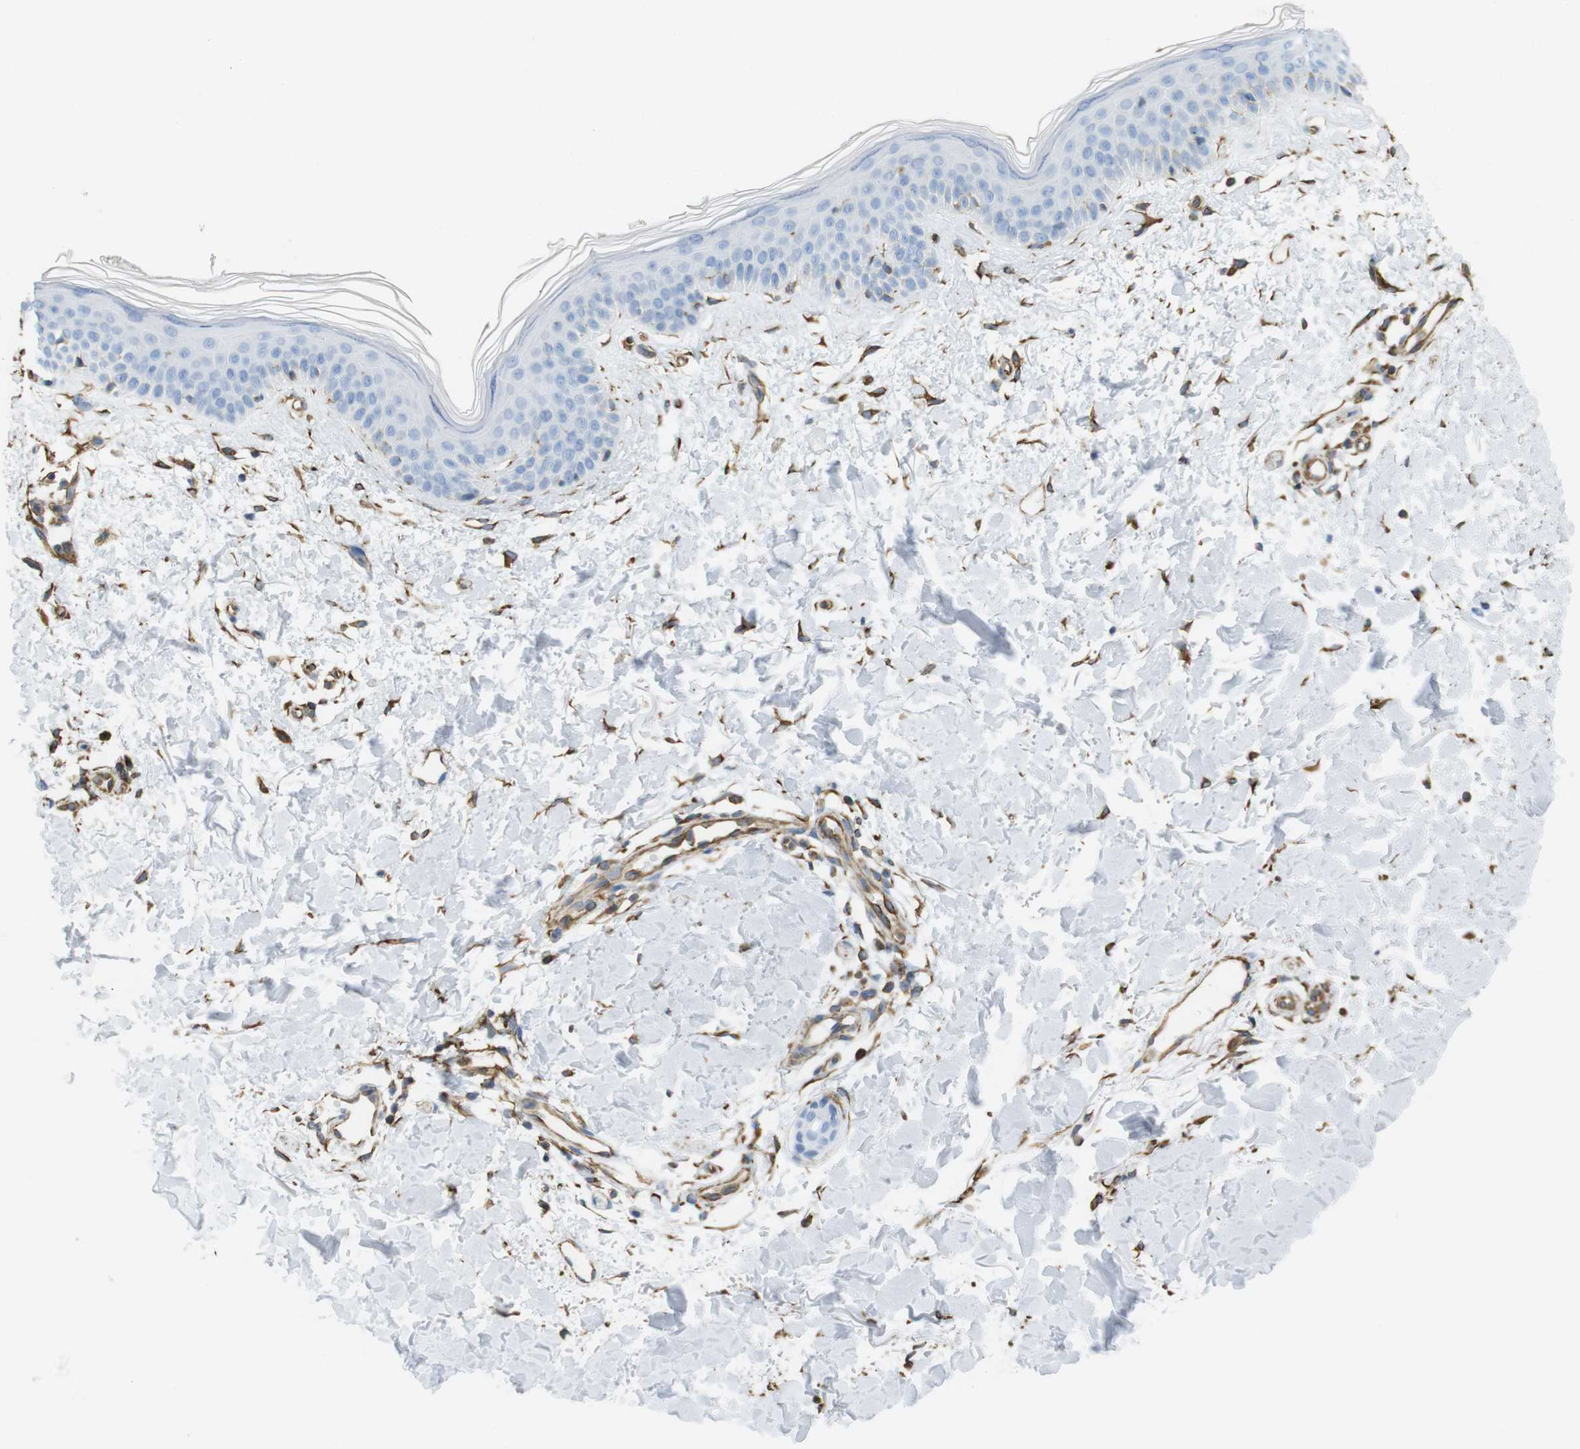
{"staining": {"intensity": "strong", "quantity": ">75%", "location": "cytoplasmic/membranous"}, "tissue": "skin", "cell_type": "Fibroblasts", "image_type": "normal", "snomed": [{"axis": "morphology", "description": "Normal tissue, NOS"}, {"axis": "topography", "description": "Skin"}], "caption": "Brown immunohistochemical staining in benign human skin demonstrates strong cytoplasmic/membranous staining in approximately >75% of fibroblasts.", "gene": "MS4A10", "patient": {"sex": "female", "age": 56}}